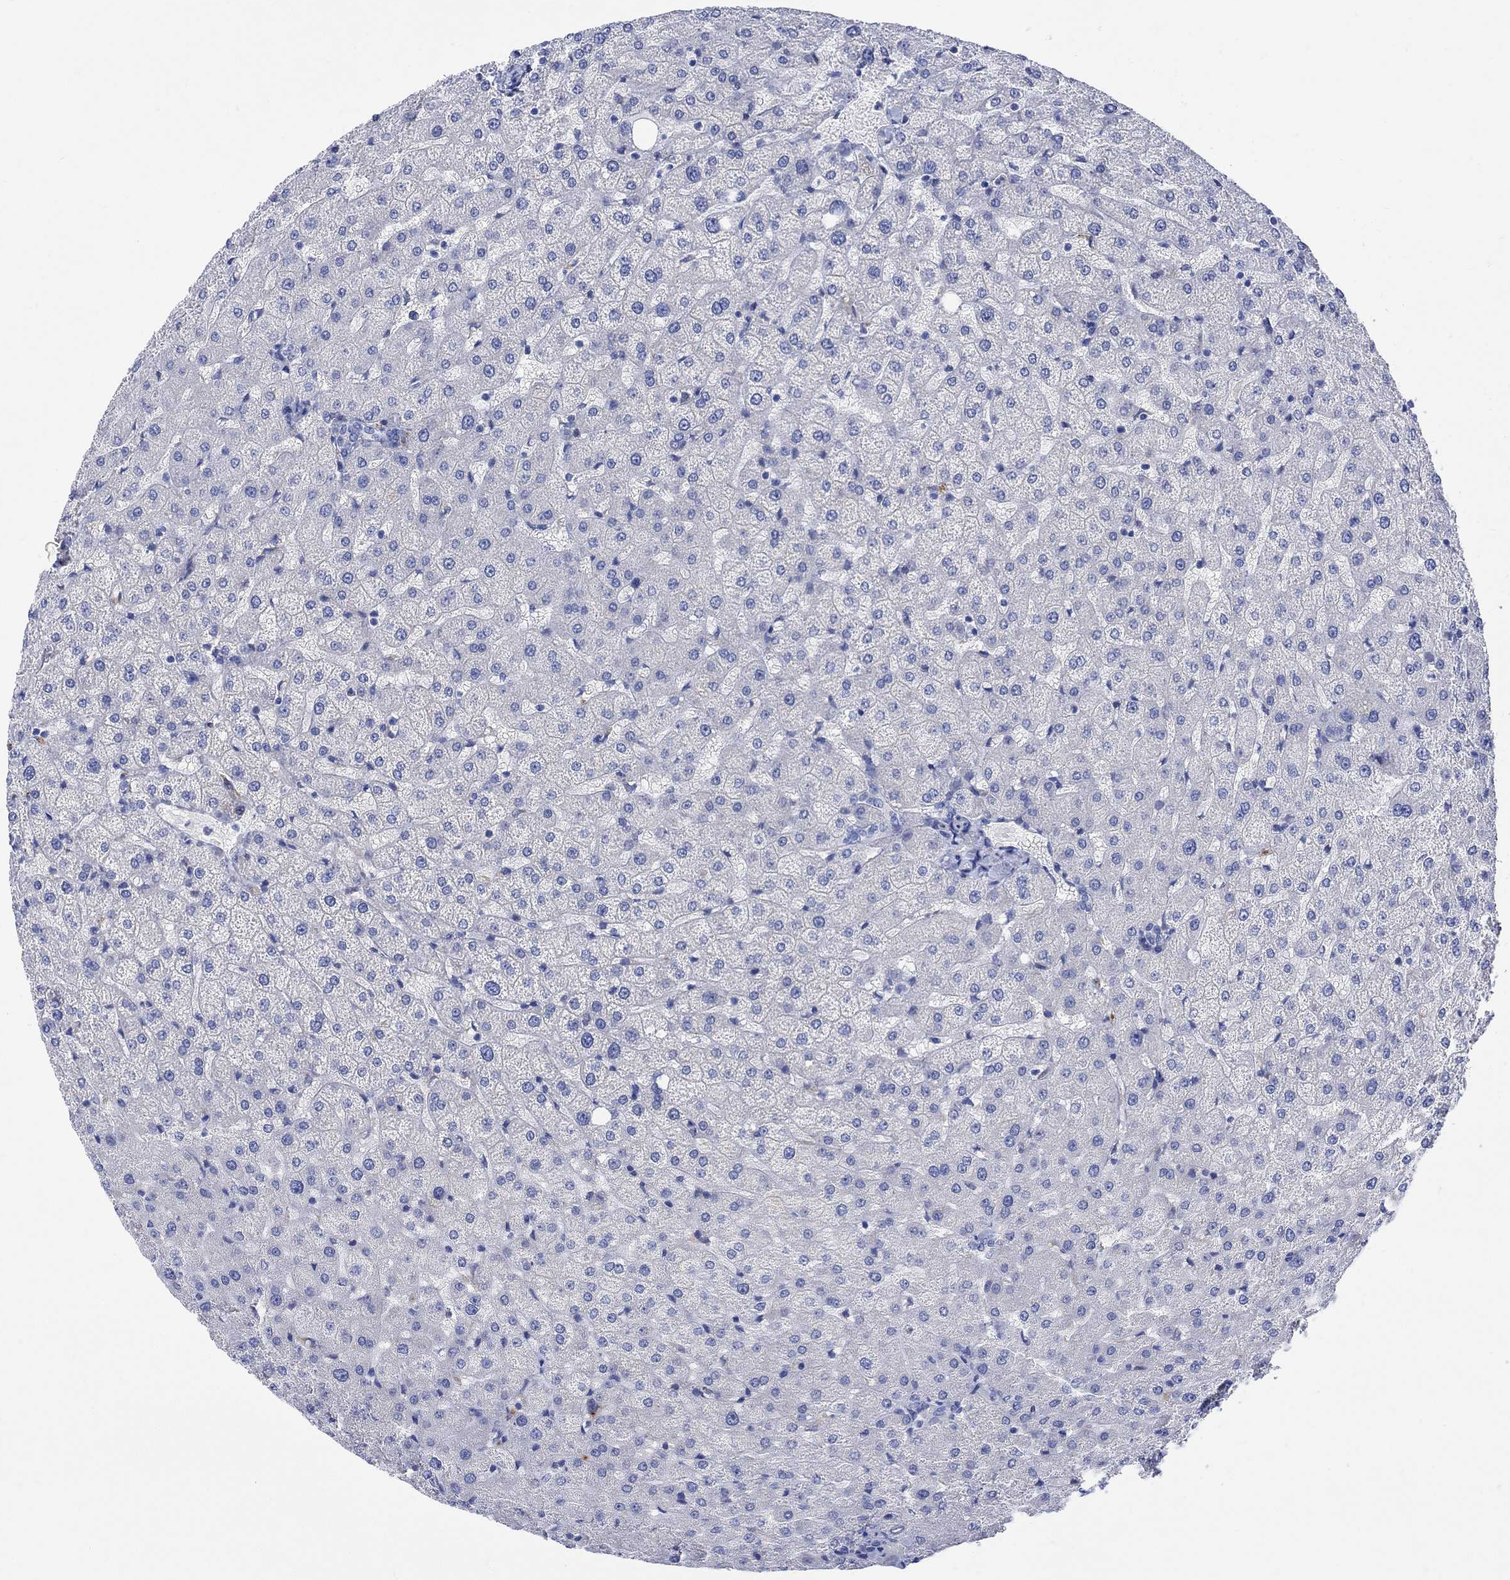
{"staining": {"intensity": "negative", "quantity": "none", "location": "none"}, "tissue": "liver", "cell_type": "Cholangiocytes", "image_type": "normal", "snomed": [{"axis": "morphology", "description": "Normal tissue, NOS"}, {"axis": "topography", "description": "Liver"}], "caption": "An immunohistochemistry micrograph of unremarkable liver is shown. There is no staining in cholangiocytes of liver. The staining is performed using DAB (3,3'-diaminobenzidine) brown chromogen with nuclei counter-stained in using hematoxylin.", "gene": "MYL1", "patient": {"sex": "female", "age": 50}}